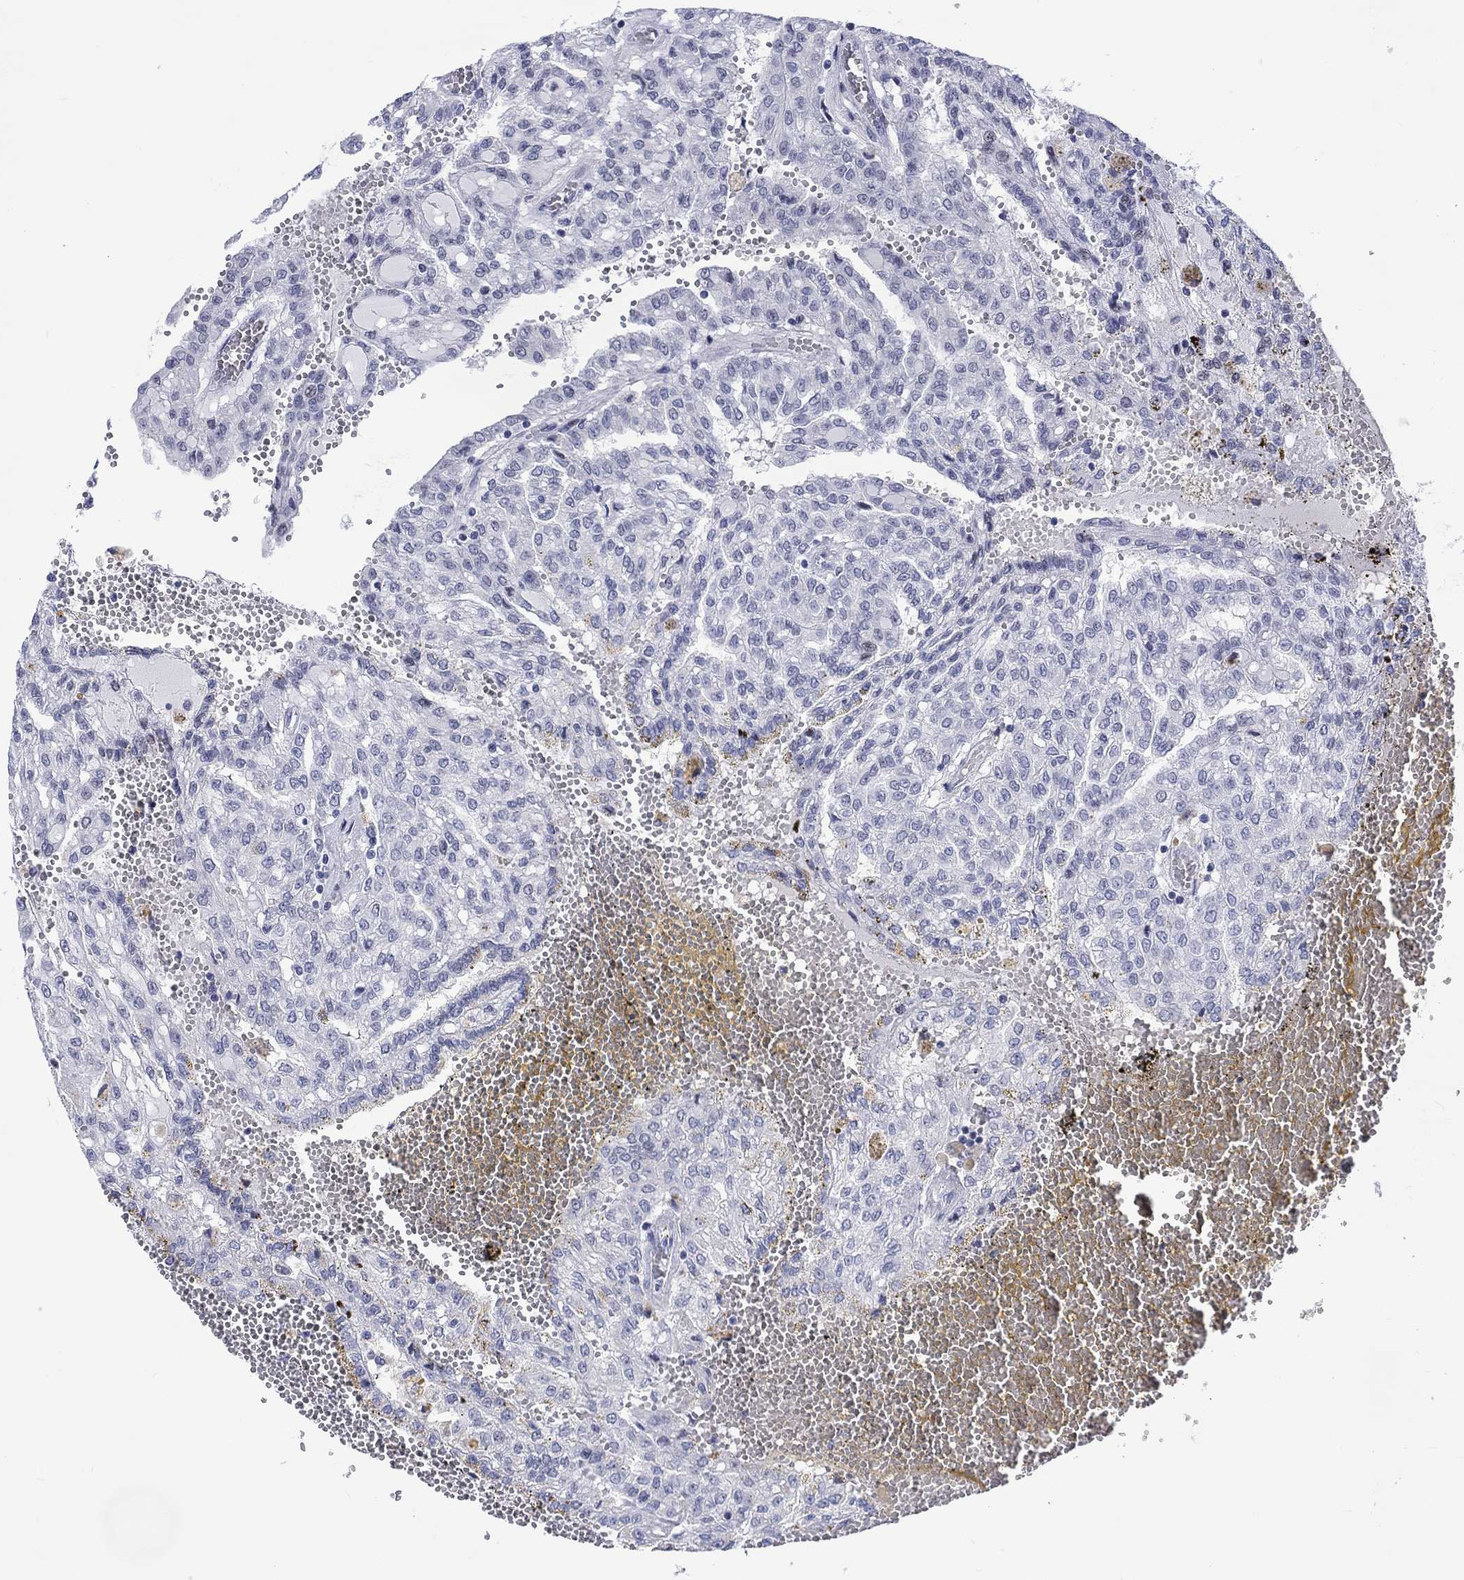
{"staining": {"intensity": "negative", "quantity": "none", "location": "none"}, "tissue": "renal cancer", "cell_type": "Tumor cells", "image_type": "cancer", "snomed": [{"axis": "morphology", "description": "Adenocarcinoma, NOS"}, {"axis": "topography", "description": "Kidney"}], "caption": "Immunohistochemistry of human renal cancer (adenocarcinoma) shows no staining in tumor cells.", "gene": "CDCA2", "patient": {"sex": "male", "age": 63}}